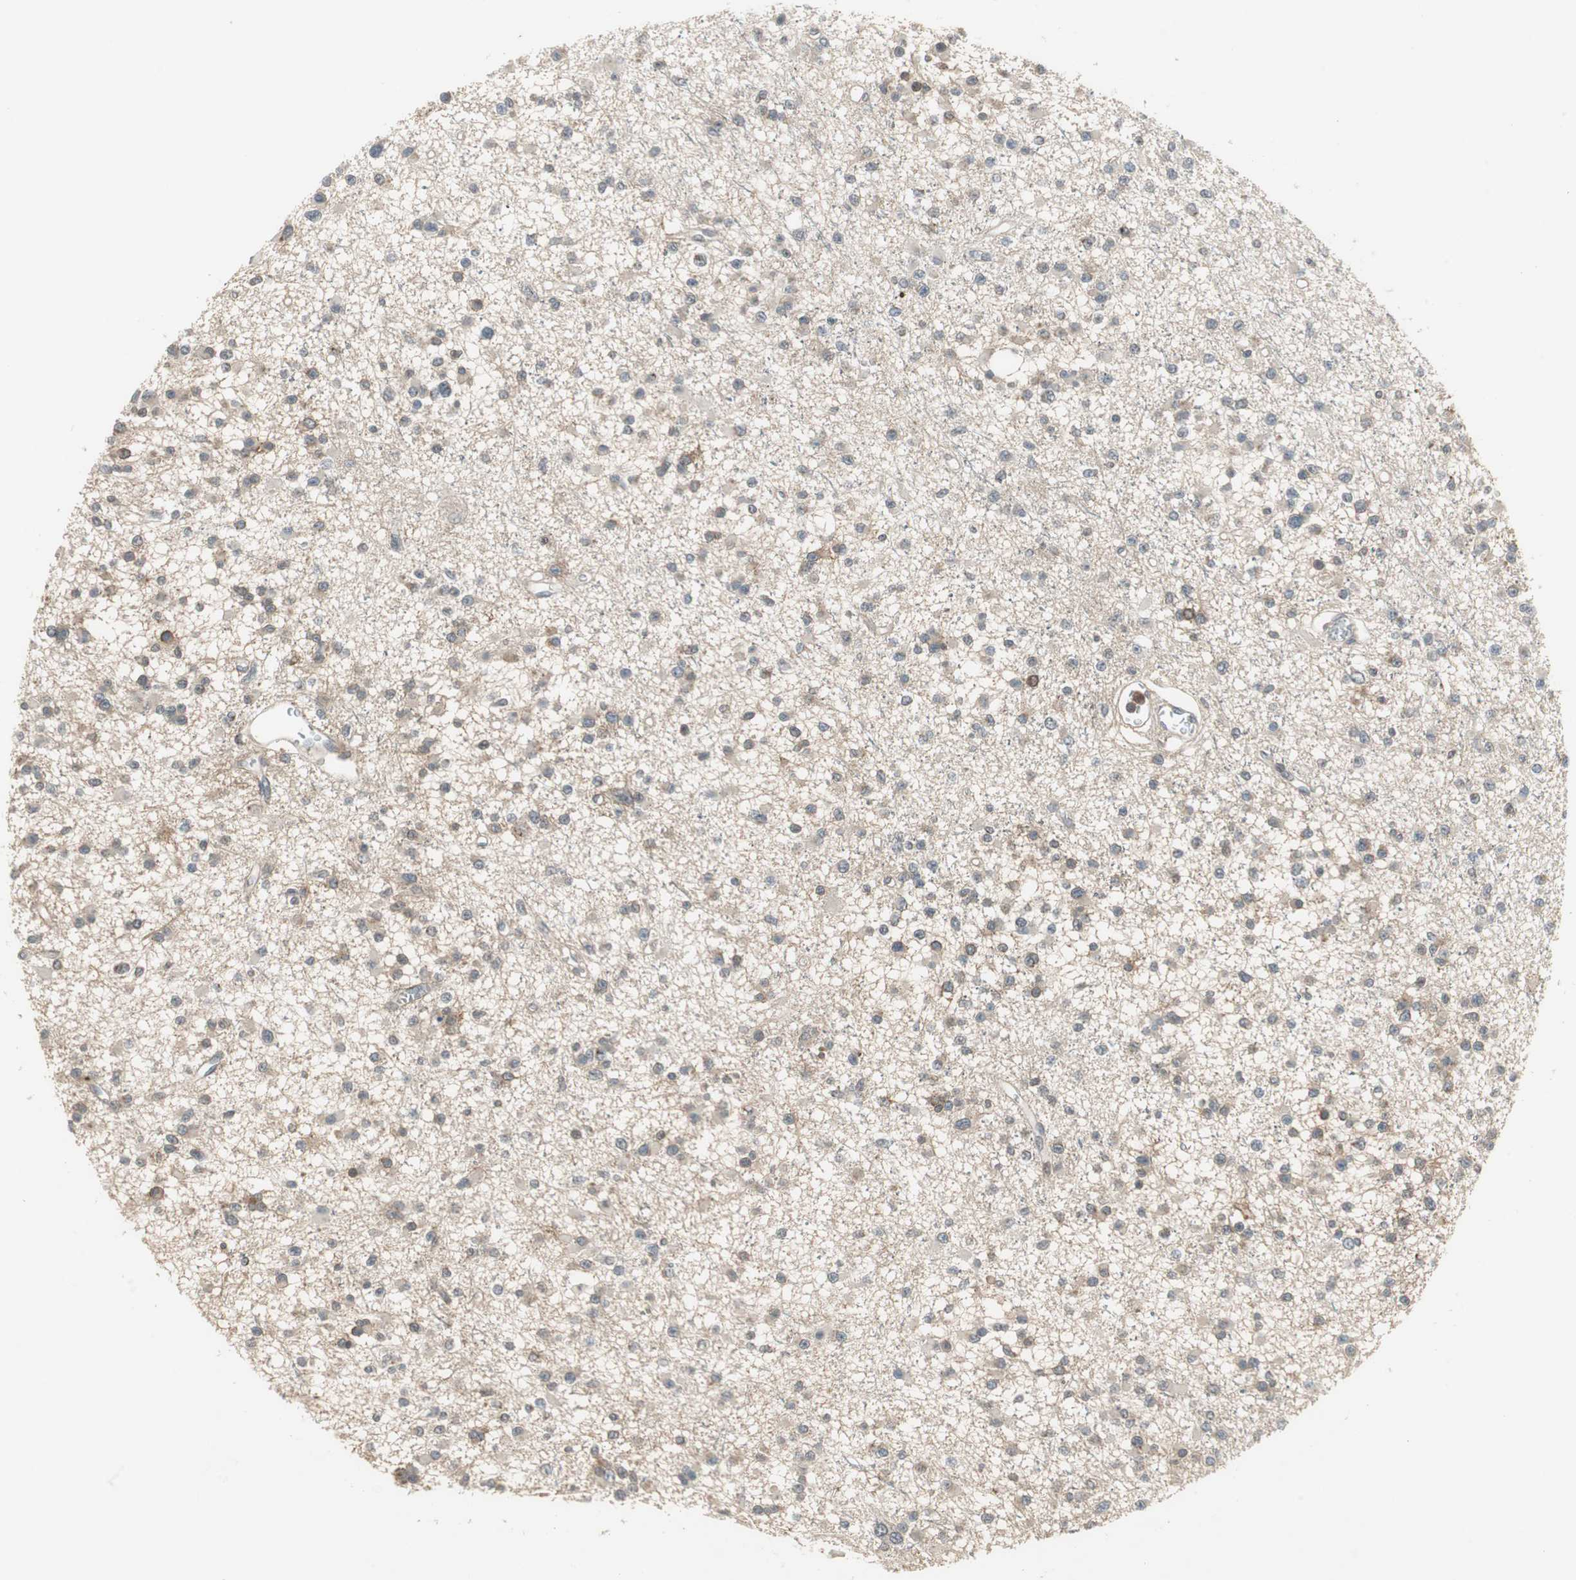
{"staining": {"intensity": "weak", "quantity": "<25%", "location": "cytoplasmic/membranous"}, "tissue": "glioma", "cell_type": "Tumor cells", "image_type": "cancer", "snomed": [{"axis": "morphology", "description": "Glioma, malignant, Low grade"}, {"axis": "topography", "description": "Brain"}], "caption": "IHC of glioma reveals no expression in tumor cells.", "gene": "SNX4", "patient": {"sex": "female", "age": 22}}